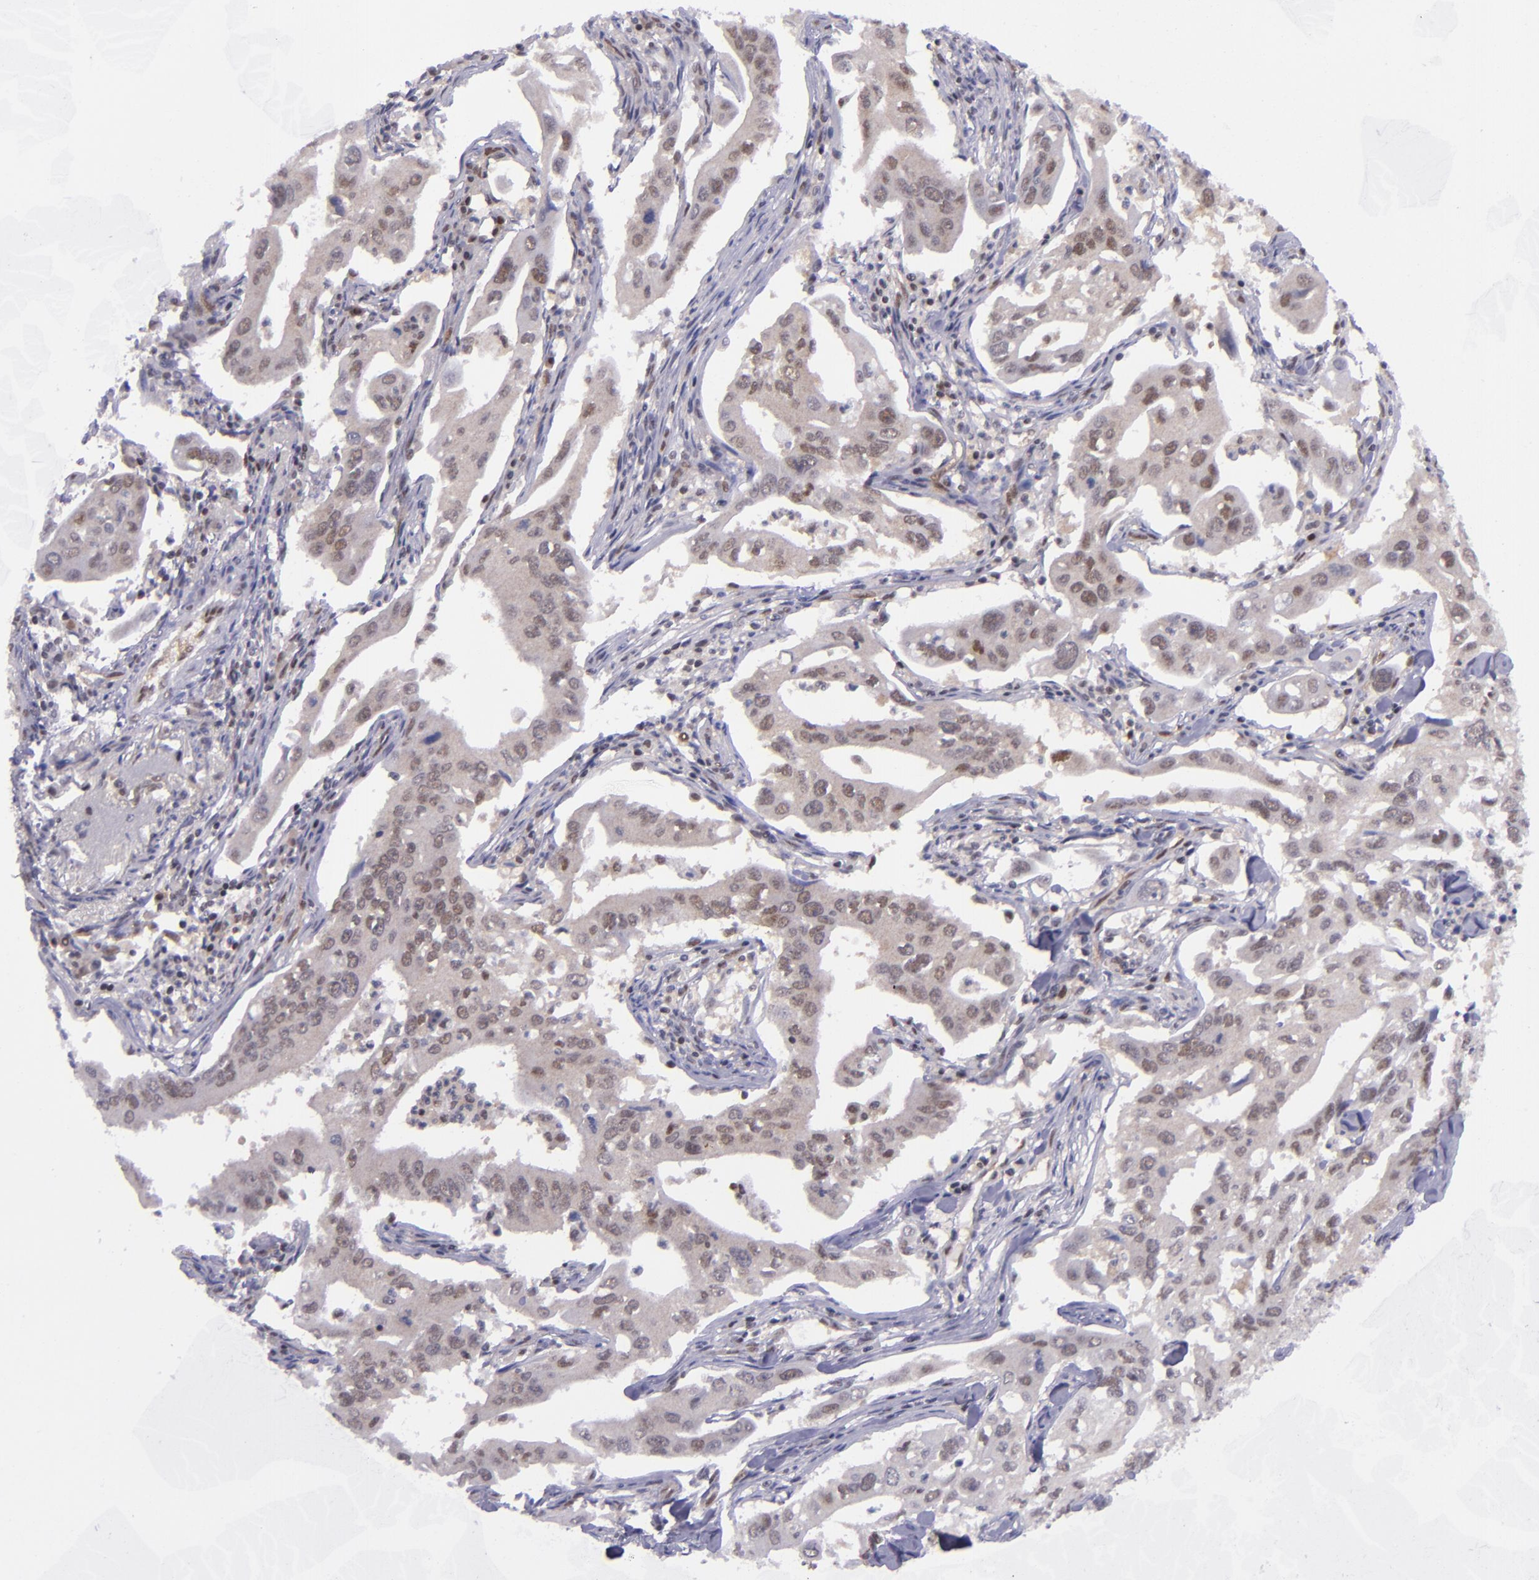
{"staining": {"intensity": "weak", "quantity": ">75%", "location": "cytoplasmic/membranous,nuclear"}, "tissue": "lung cancer", "cell_type": "Tumor cells", "image_type": "cancer", "snomed": [{"axis": "morphology", "description": "Adenocarcinoma, NOS"}, {"axis": "topography", "description": "Lung"}], "caption": "Brown immunohistochemical staining in human lung adenocarcinoma shows weak cytoplasmic/membranous and nuclear positivity in approximately >75% of tumor cells.", "gene": "BAG1", "patient": {"sex": "male", "age": 48}}